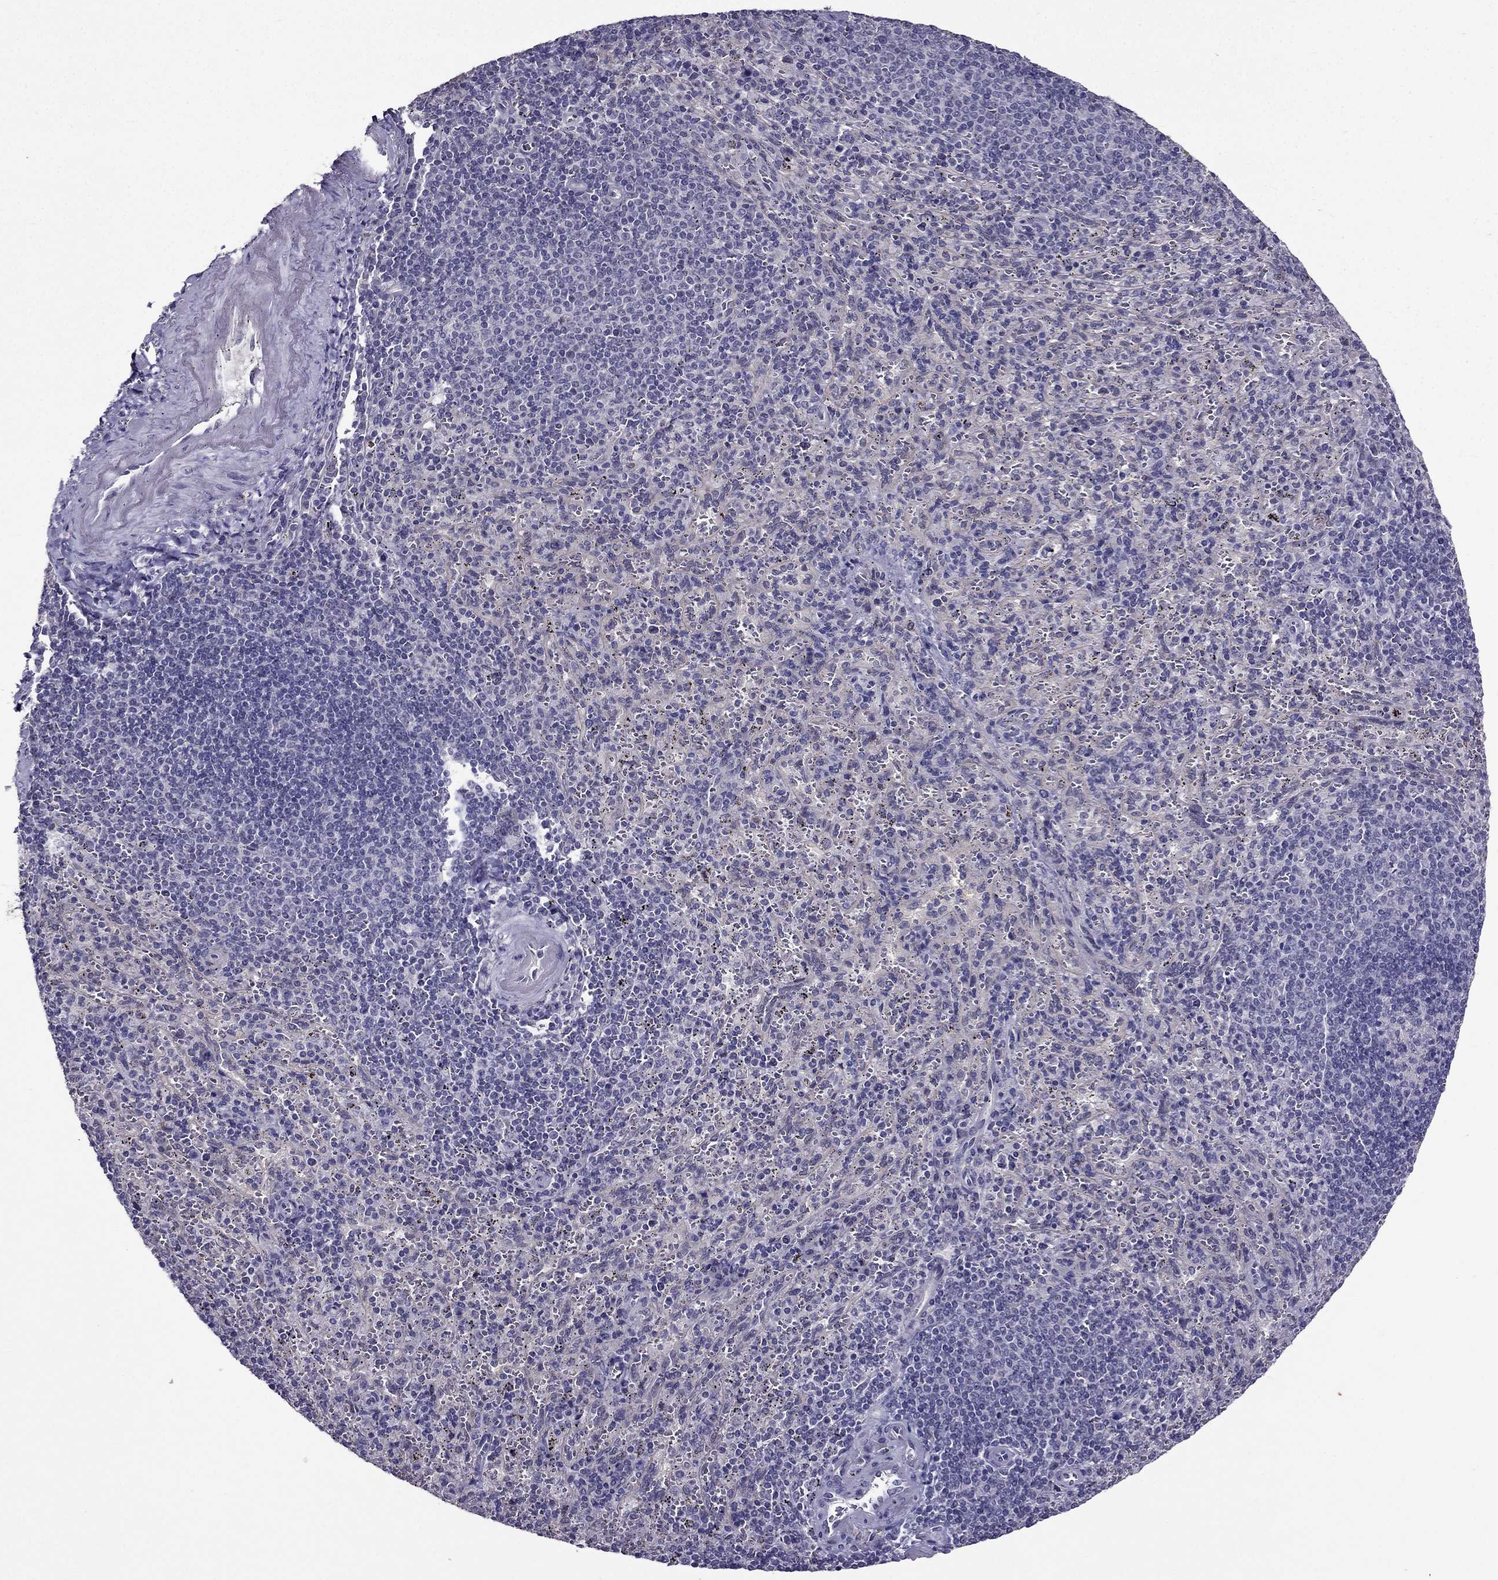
{"staining": {"intensity": "negative", "quantity": "none", "location": "none"}, "tissue": "spleen", "cell_type": "Cells in red pulp", "image_type": "normal", "snomed": [{"axis": "morphology", "description": "Normal tissue, NOS"}, {"axis": "topography", "description": "Spleen"}], "caption": "Image shows no protein staining in cells in red pulp of normal spleen.", "gene": "DUSP15", "patient": {"sex": "male", "age": 57}}